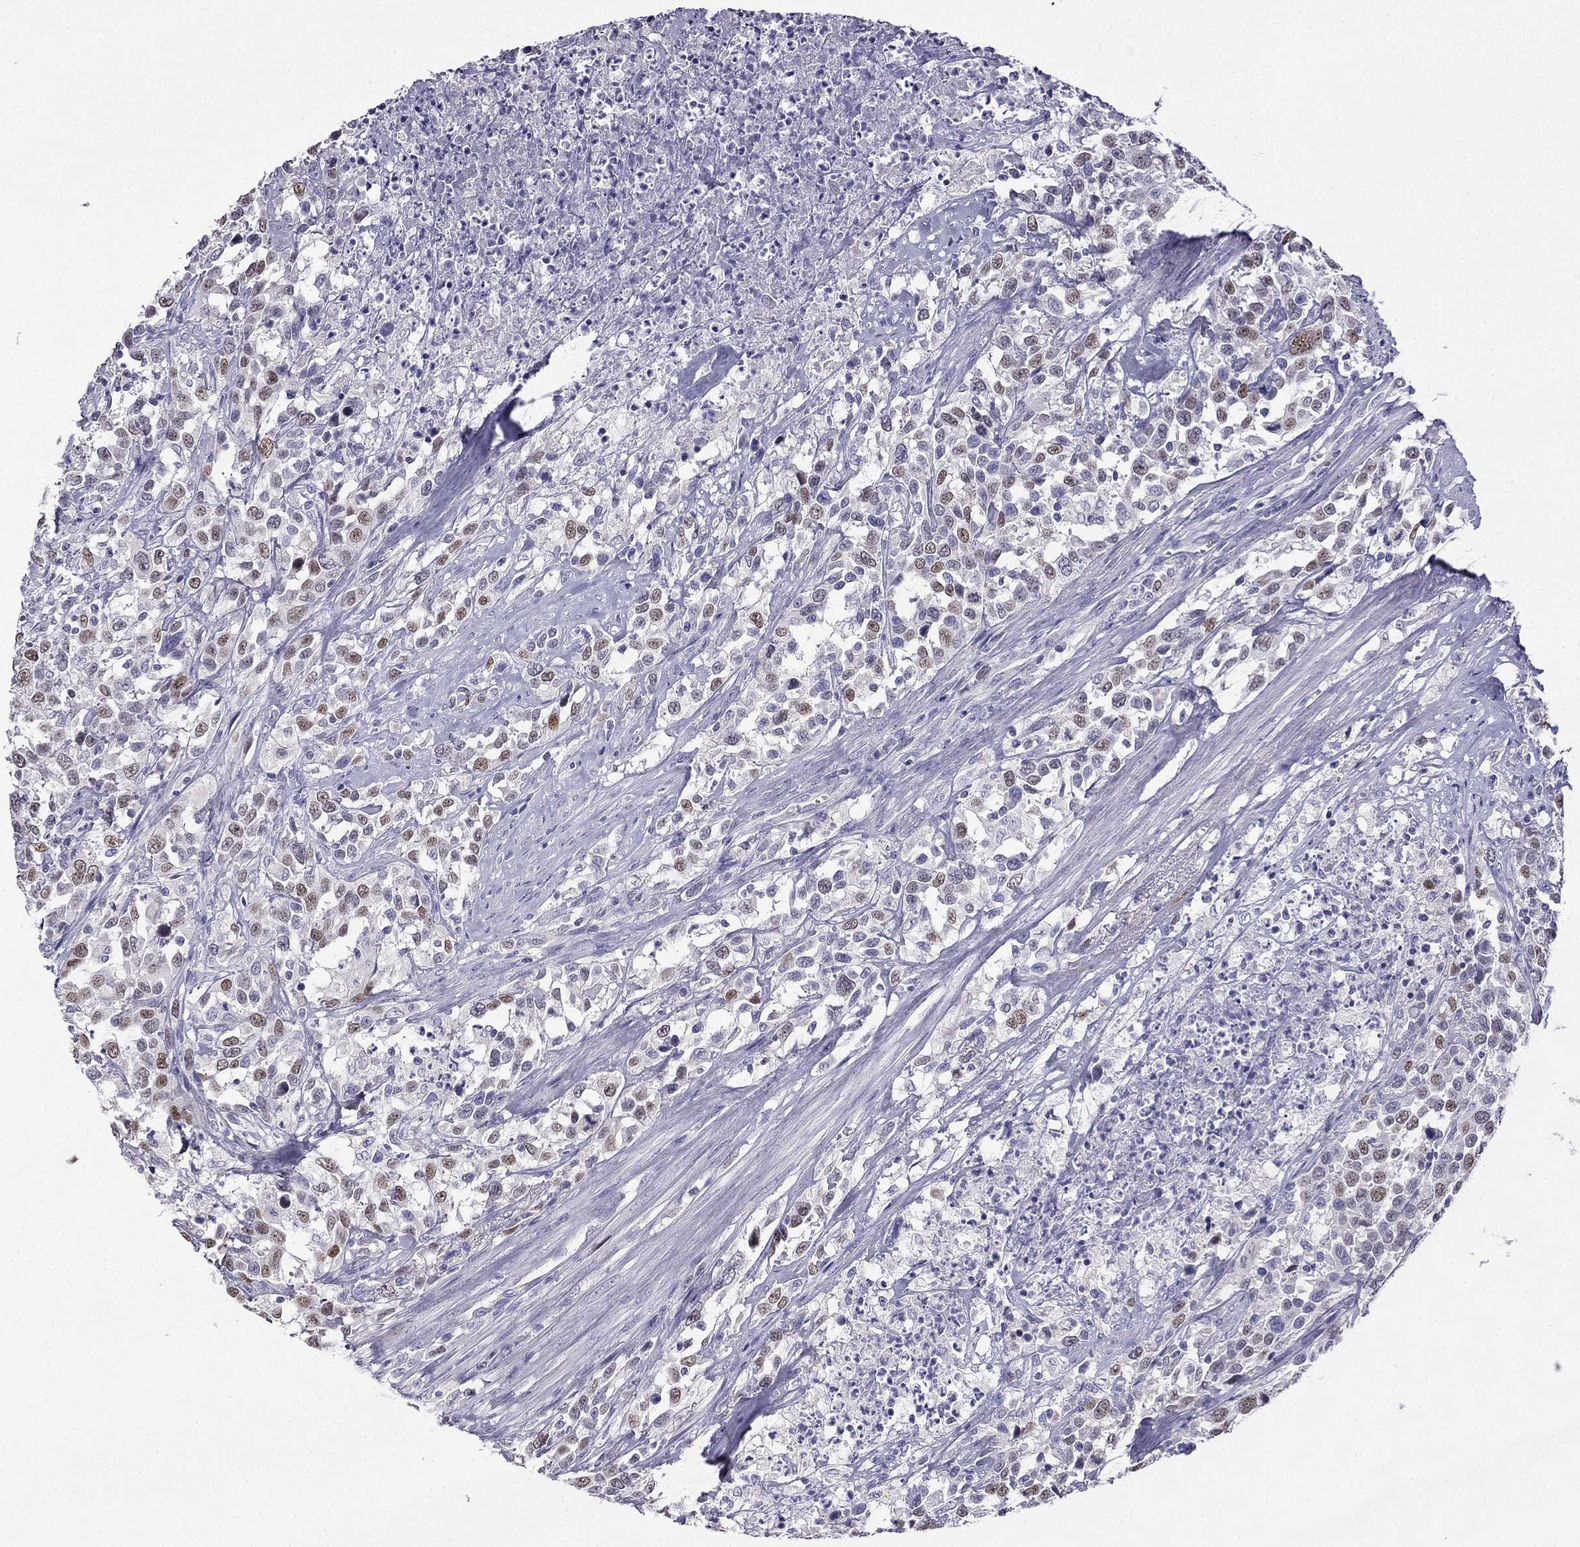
{"staining": {"intensity": "moderate", "quantity": "25%-75%", "location": "nuclear"}, "tissue": "urothelial cancer", "cell_type": "Tumor cells", "image_type": "cancer", "snomed": [{"axis": "morphology", "description": "Urothelial carcinoma, NOS"}, {"axis": "morphology", "description": "Urothelial carcinoma, High grade"}, {"axis": "topography", "description": "Urinary bladder"}], "caption": "Approximately 25%-75% of tumor cells in human urothelial cancer display moderate nuclear protein expression as visualized by brown immunohistochemical staining.", "gene": "UHRF1", "patient": {"sex": "female", "age": 64}}